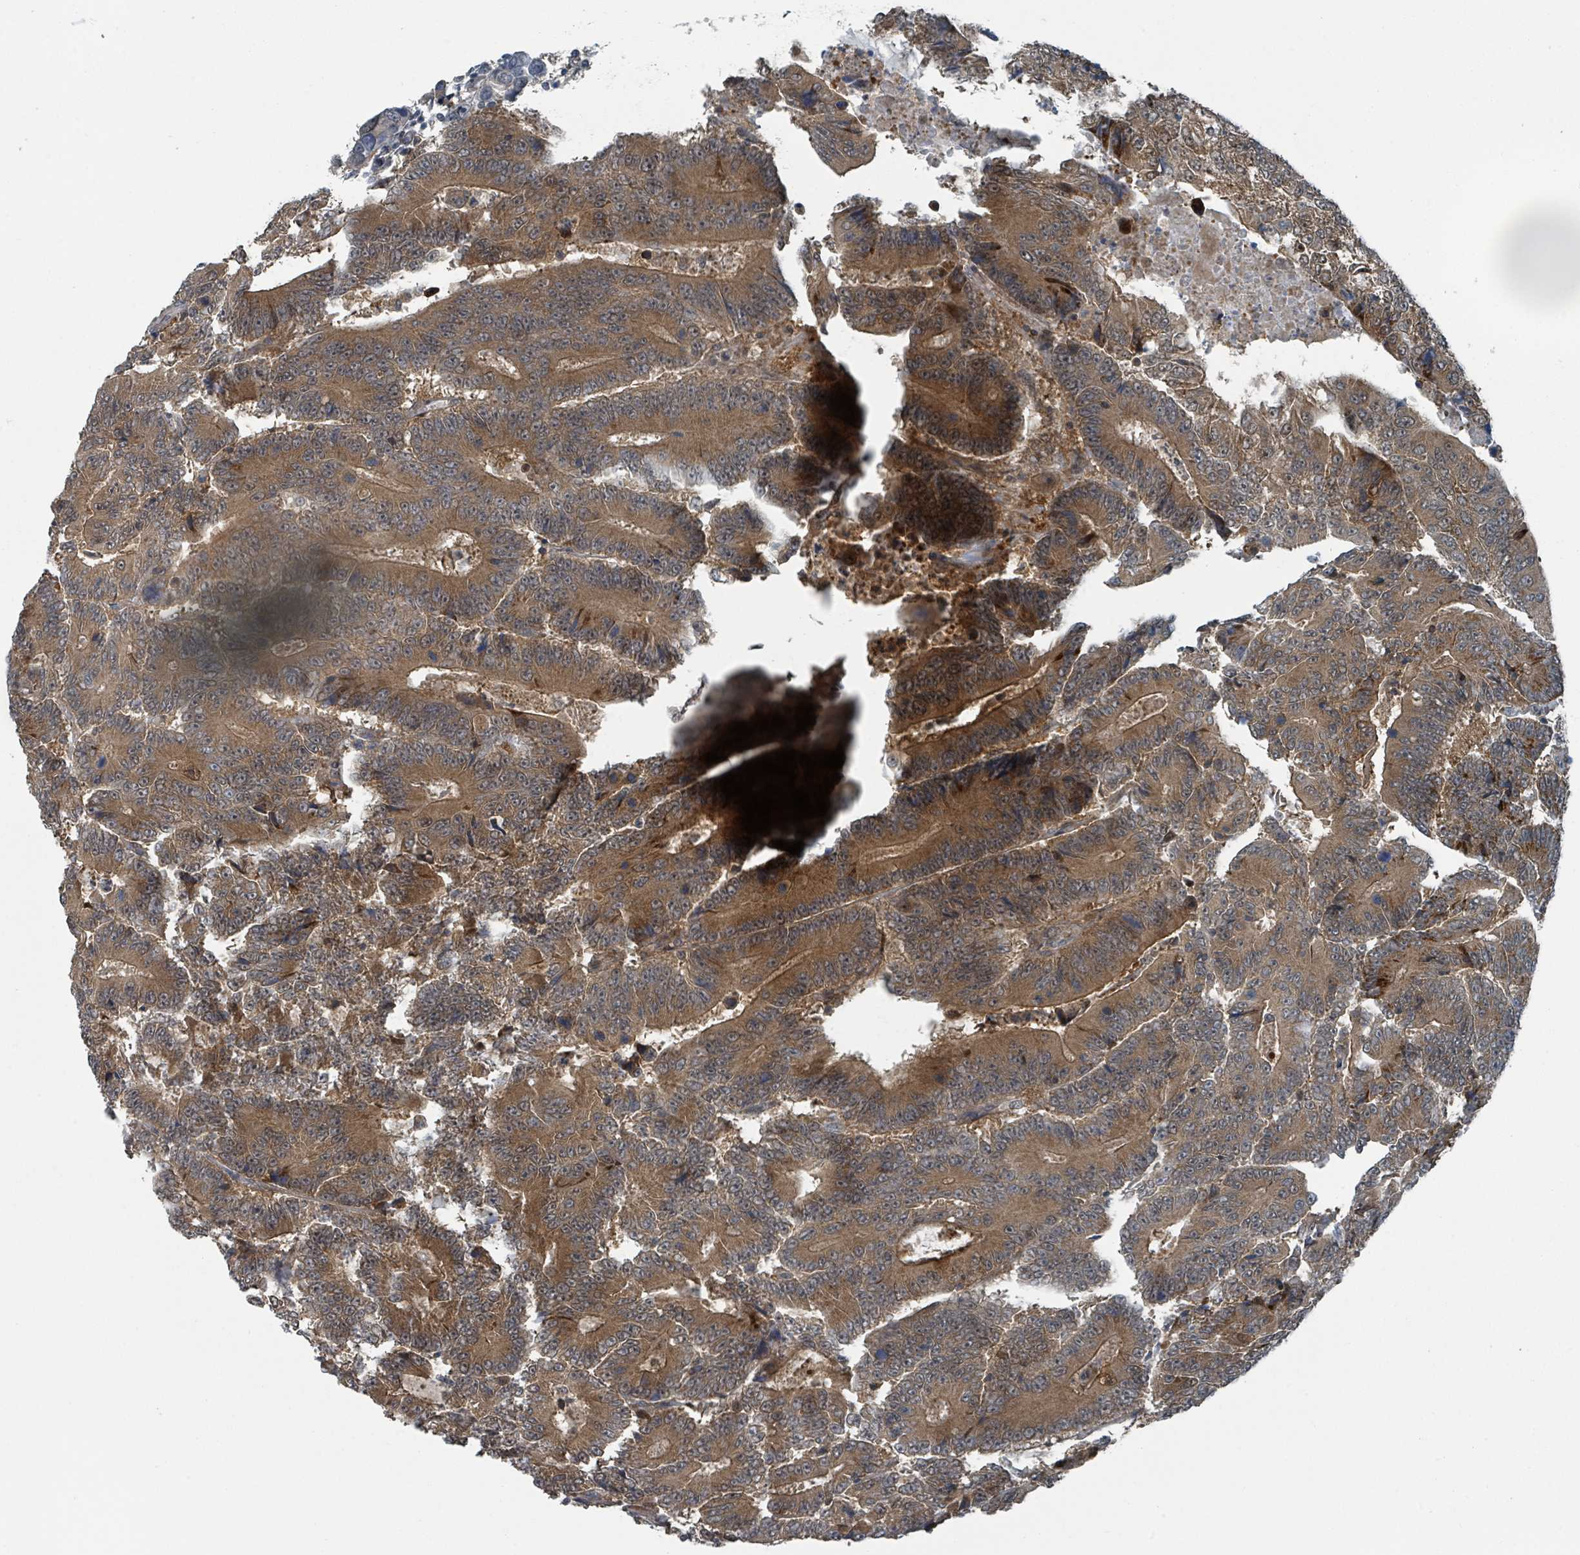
{"staining": {"intensity": "moderate", "quantity": ">75%", "location": "cytoplasmic/membranous"}, "tissue": "colorectal cancer", "cell_type": "Tumor cells", "image_type": "cancer", "snomed": [{"axis": "morphology", "description": "Adenocarcinoma, NOS"}, {"axis": "topography", "description": "Colon"}], "caption": "DAB immunohistochemical staining of colorectal adenocarcinoma reveals moderate cytoplasmic/membranous protein positivity in about >75% of tumor cells.", "gene": "GOLGA7", "patient": {"sex": "male", "age": 83}}